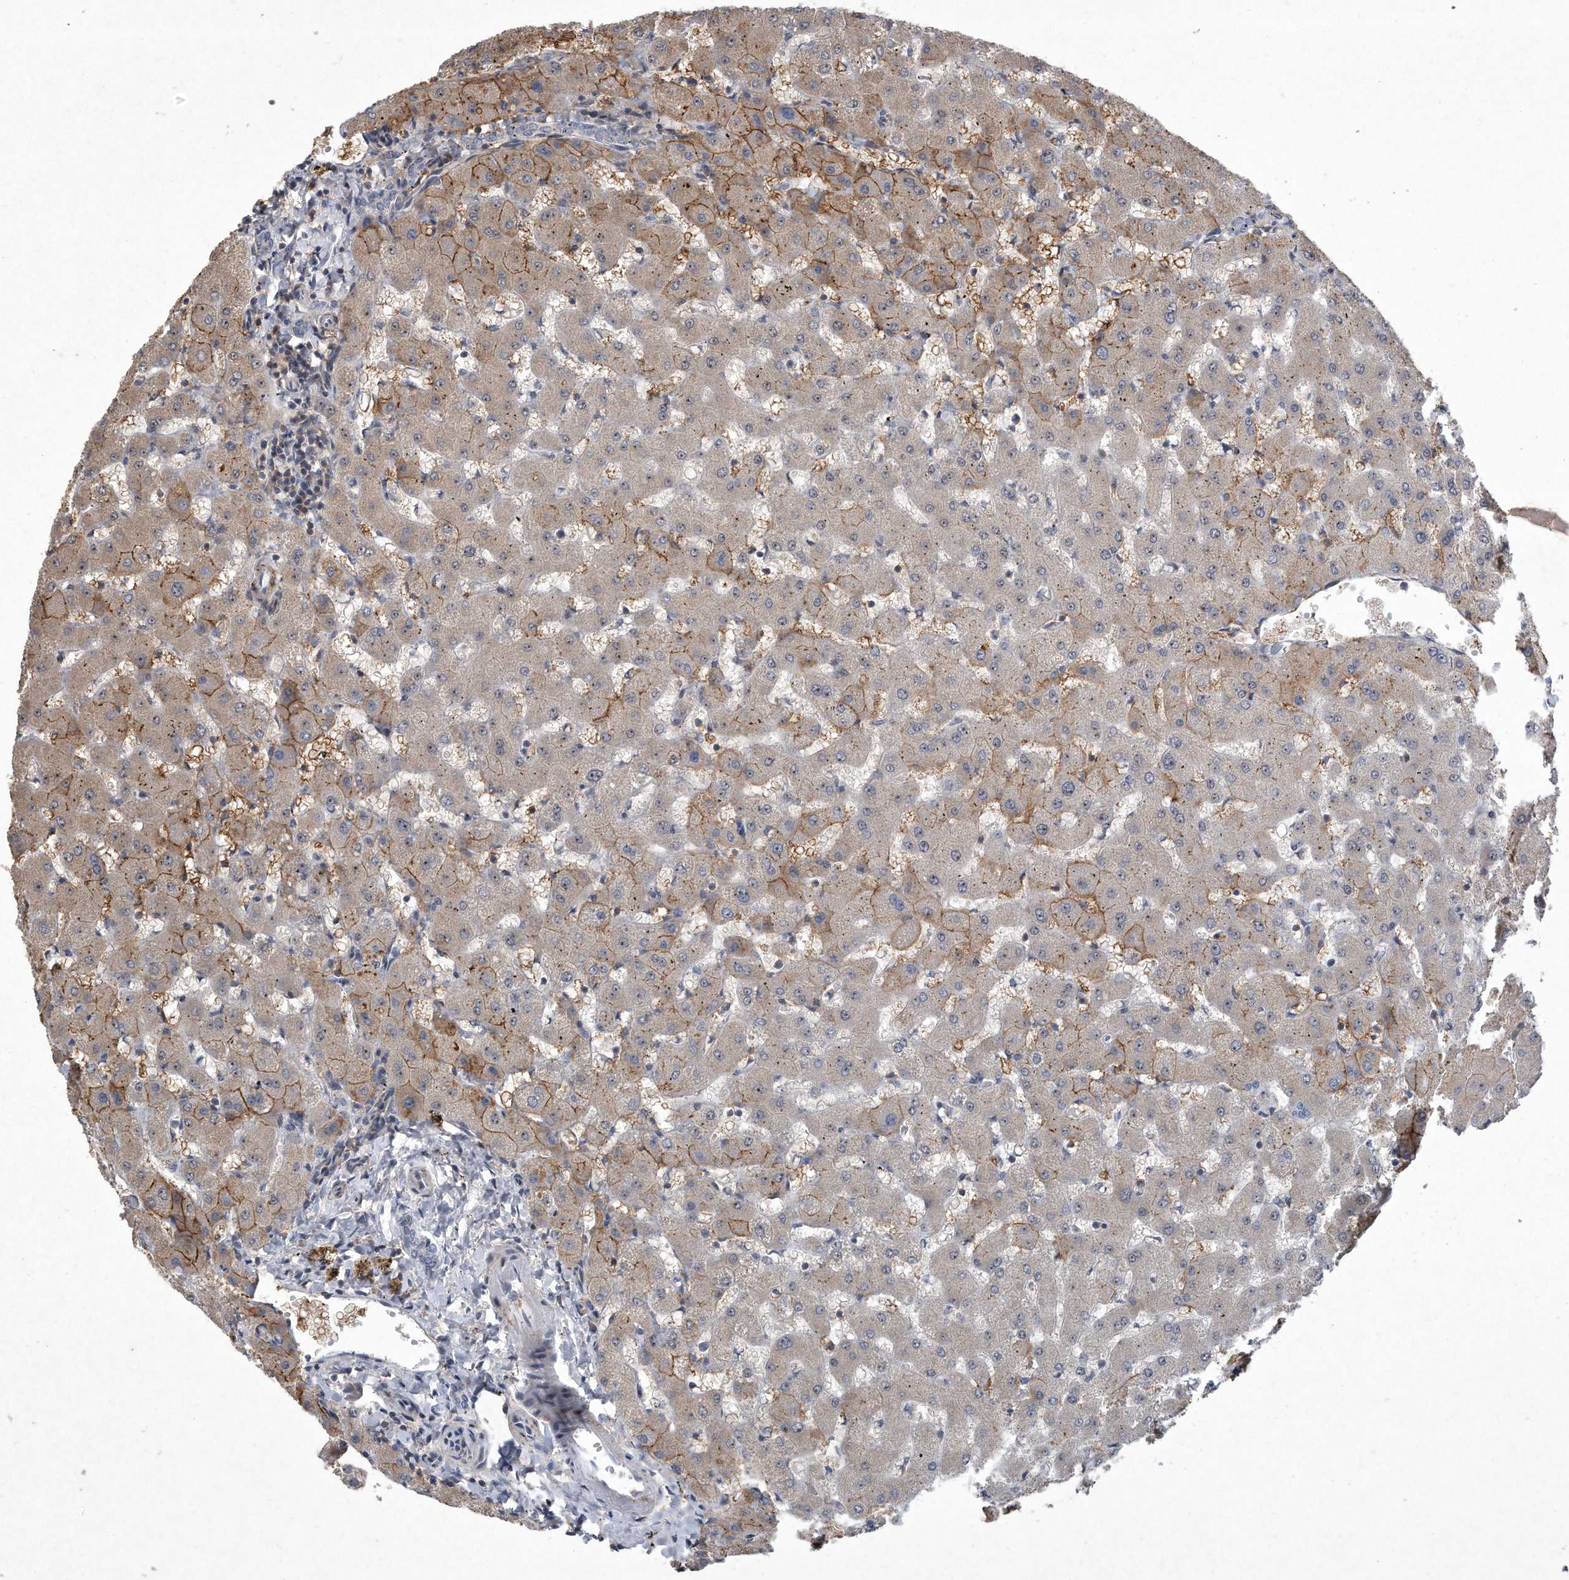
{"staining": {"intensity": "negative", "quantity": "none", "location": "none"}, "tissue": "liver", "cell_type": "Cholangiocytes", "image_type": "normal", "snomed": [{"axis": "morphology", "description": "Normal tissue, NOS"}, {"axis": "topography", "description": "Liver"}], "caption": "An immunohistochemistry (IHC) image of unremarkable liver is shown. There is no staining in cholangiocytes of liver. The staining is performed using DAB (3,3'-diaminobenzidine) brown chromogen with nuclei counter-stained in using hematoxylin.", "gene": "PGBD2", "patient": {"sex": "female", "age": 63}}